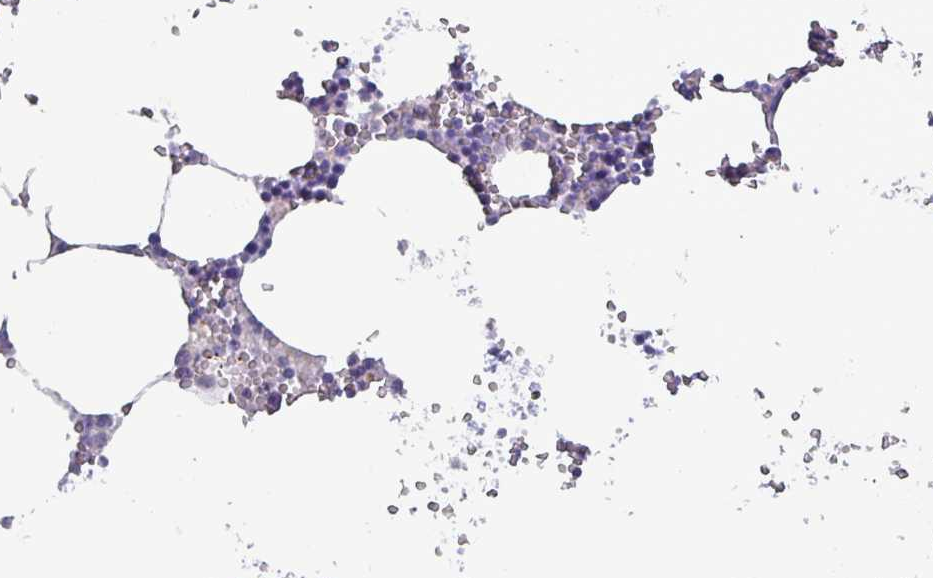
{"staining": {"intensity": "negative", "quantity": "none", "location": "none"}, "tissue": "bone marrow", "cell_type": "Hematopoietic cells", "image_type": "normal", "snomed": [{"axis": "morphology", "description": "Normal tissue, NOS"}, {"axis": "topography", "description": "Bone marrow"}], "caption": "The immunohistochemistry image has no significant positivity in hematopoietic cells of bone marrow. (Stains: DAB immunohistochemistry with hematoxylin counter stain, Microscopy: brightfield microscopy at high magnification).", "gene": "HSD3B7", "patient": {"sex": "male", "age": 54}}